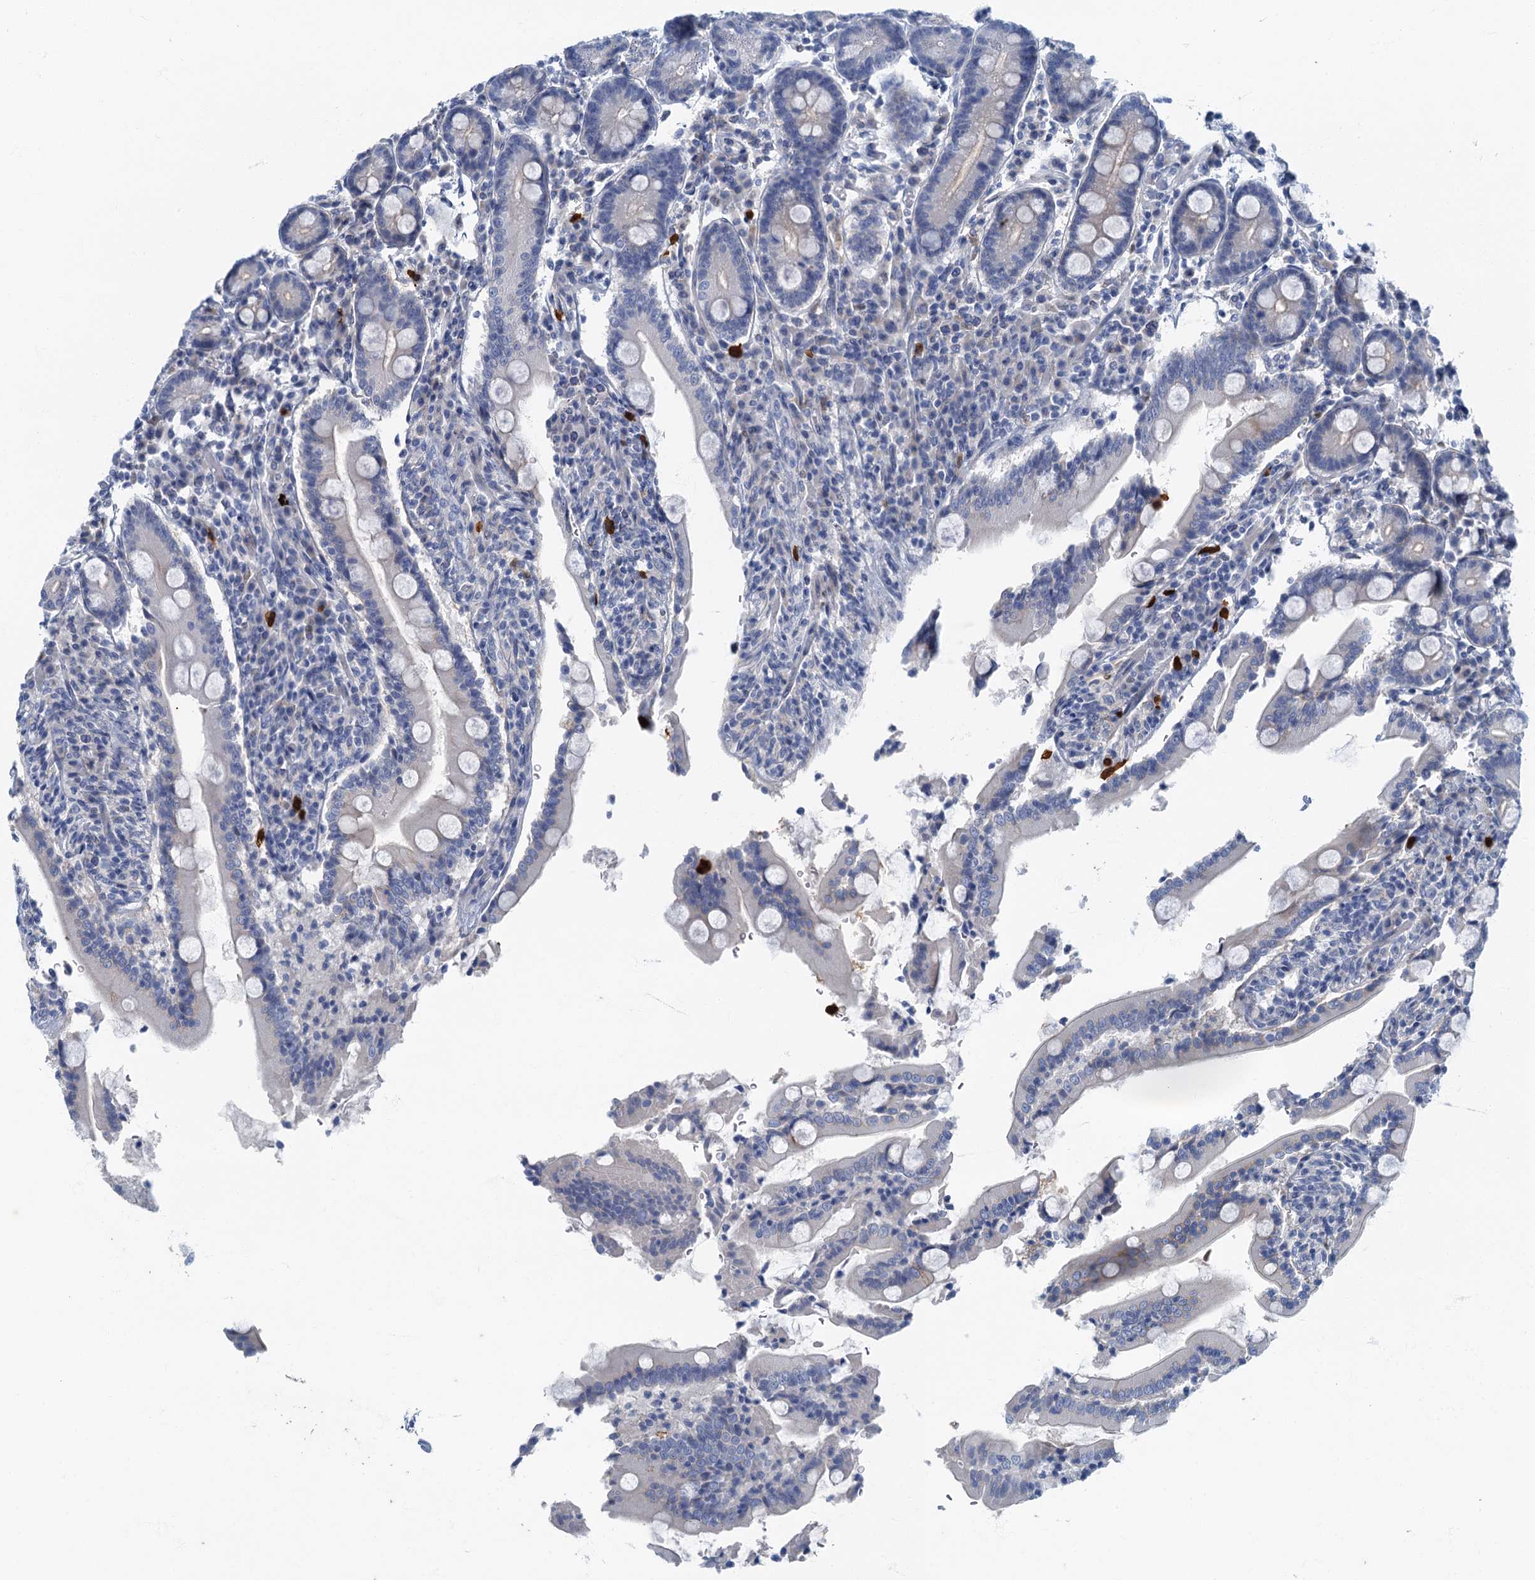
{"staining": {"intensity": "negative", "quantity": "none", "location": "none"}, "tissue": "duodenum", "cell_type": "Glandular cells", "image_type": "normal", "snomed": [{"axis": "morphology", "description": "Normal tissue, NOS"}, {"axis": "topography", "description": "Duodenum"}], "caption": "DAB (3,3'-diaminobenzidine) immunohistochemical staining of unremarkable duodenum shows no significant expression in glandular cells.", "gene": "ANKDD1A", "patient": {"sex": "male", "age": 35}}